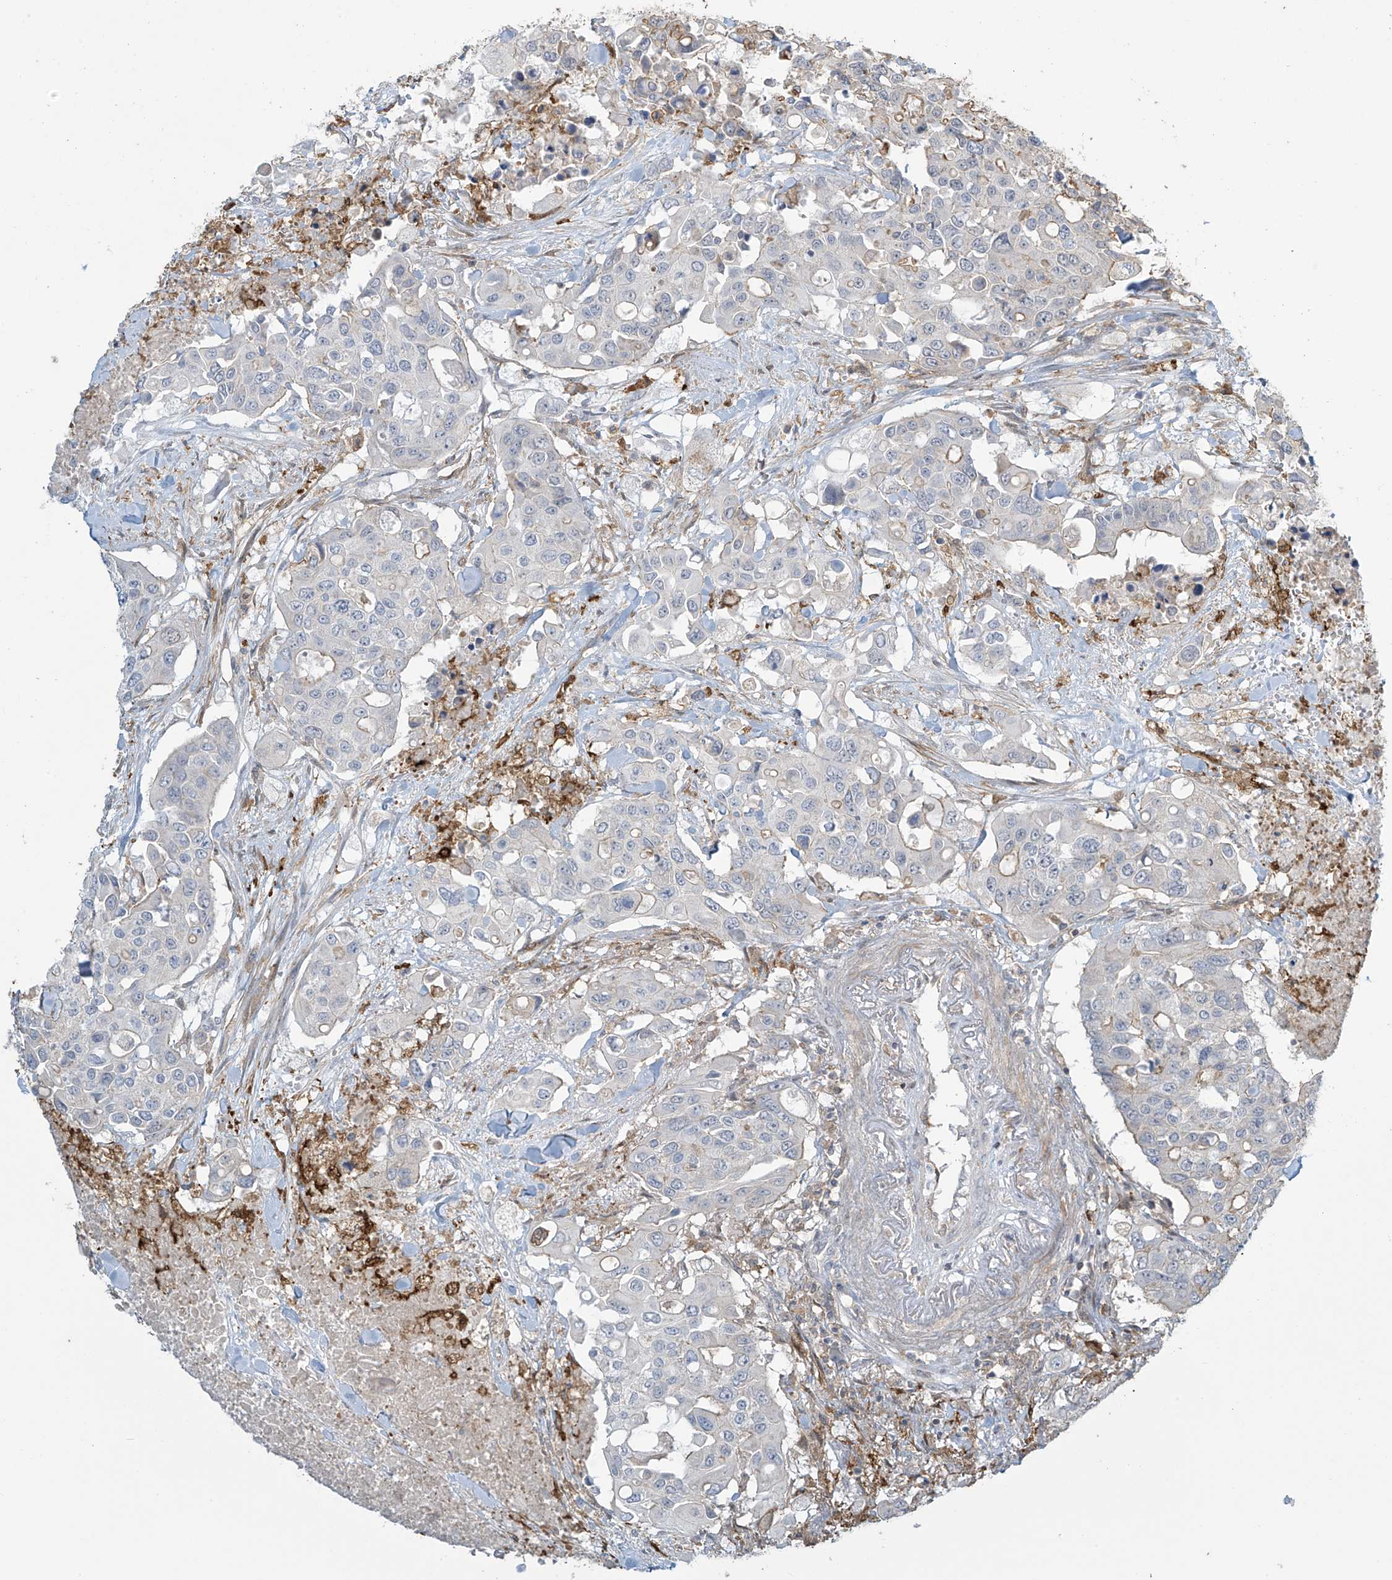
{"staining": {"intensity": "weak", "quantity": "<25%", "location": "cytoplasmic/membranous"}, "tissue": "colorectal cancer", "cell_type": "Tumor cells", "image_type": "cancer", "snomed": [{"axis": "morphology", "description": "Adenocarcinoma, NOS"}, {"axis": "topography", "description": "Colon"}], "caption": "Protein analysis of colorectal cancer (adenocarcinoma) shows no significant positivity in tumor cells.", "gene": "TAGAP", "patient": {"sex": "male", "age": 77}}